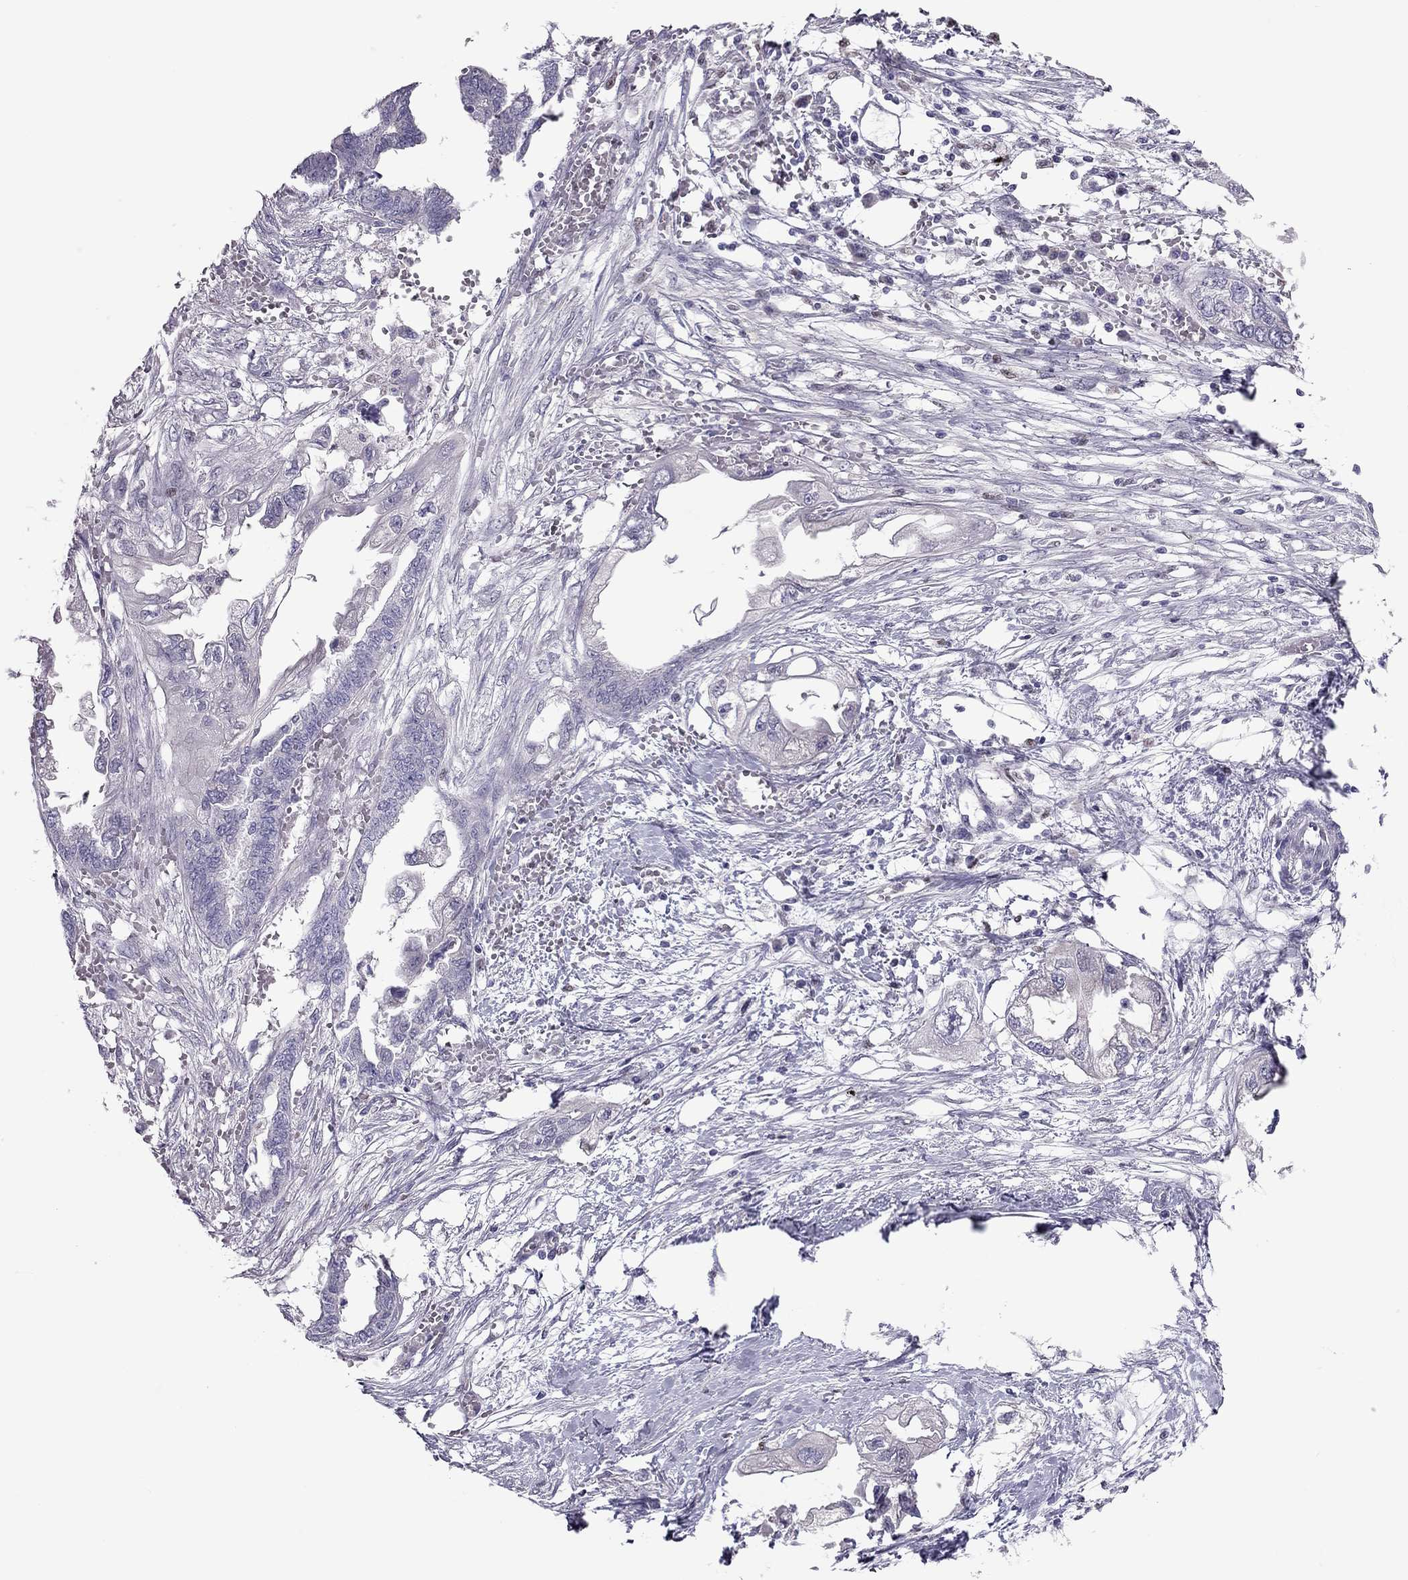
{"staining": {"intensity": "negative", "quantity": "none", "location": "none"}, "tissue": "endometrial cancer", "cell_type": "Tumor cells", "image_type": "cancer", "snomed": [{"axis": "morphology", "description": "Adenocarcinoma, NOS"}, {"axis": "morphology", "description": "Adenocarcinoma, metastatic, NOS"}, {"axis": "topography", "description": "Adipose tissue"}, {"axis": "topography", "description": "Endometrium"}], "caption": "Immunohistochemistry (IHC) of adenocarcinoma (endometrial) displays no positivity in tumor cells. Nuclei are stained in blue.", "gene": "SPINT3", "patient": {"sex": "female", "age": 67}}